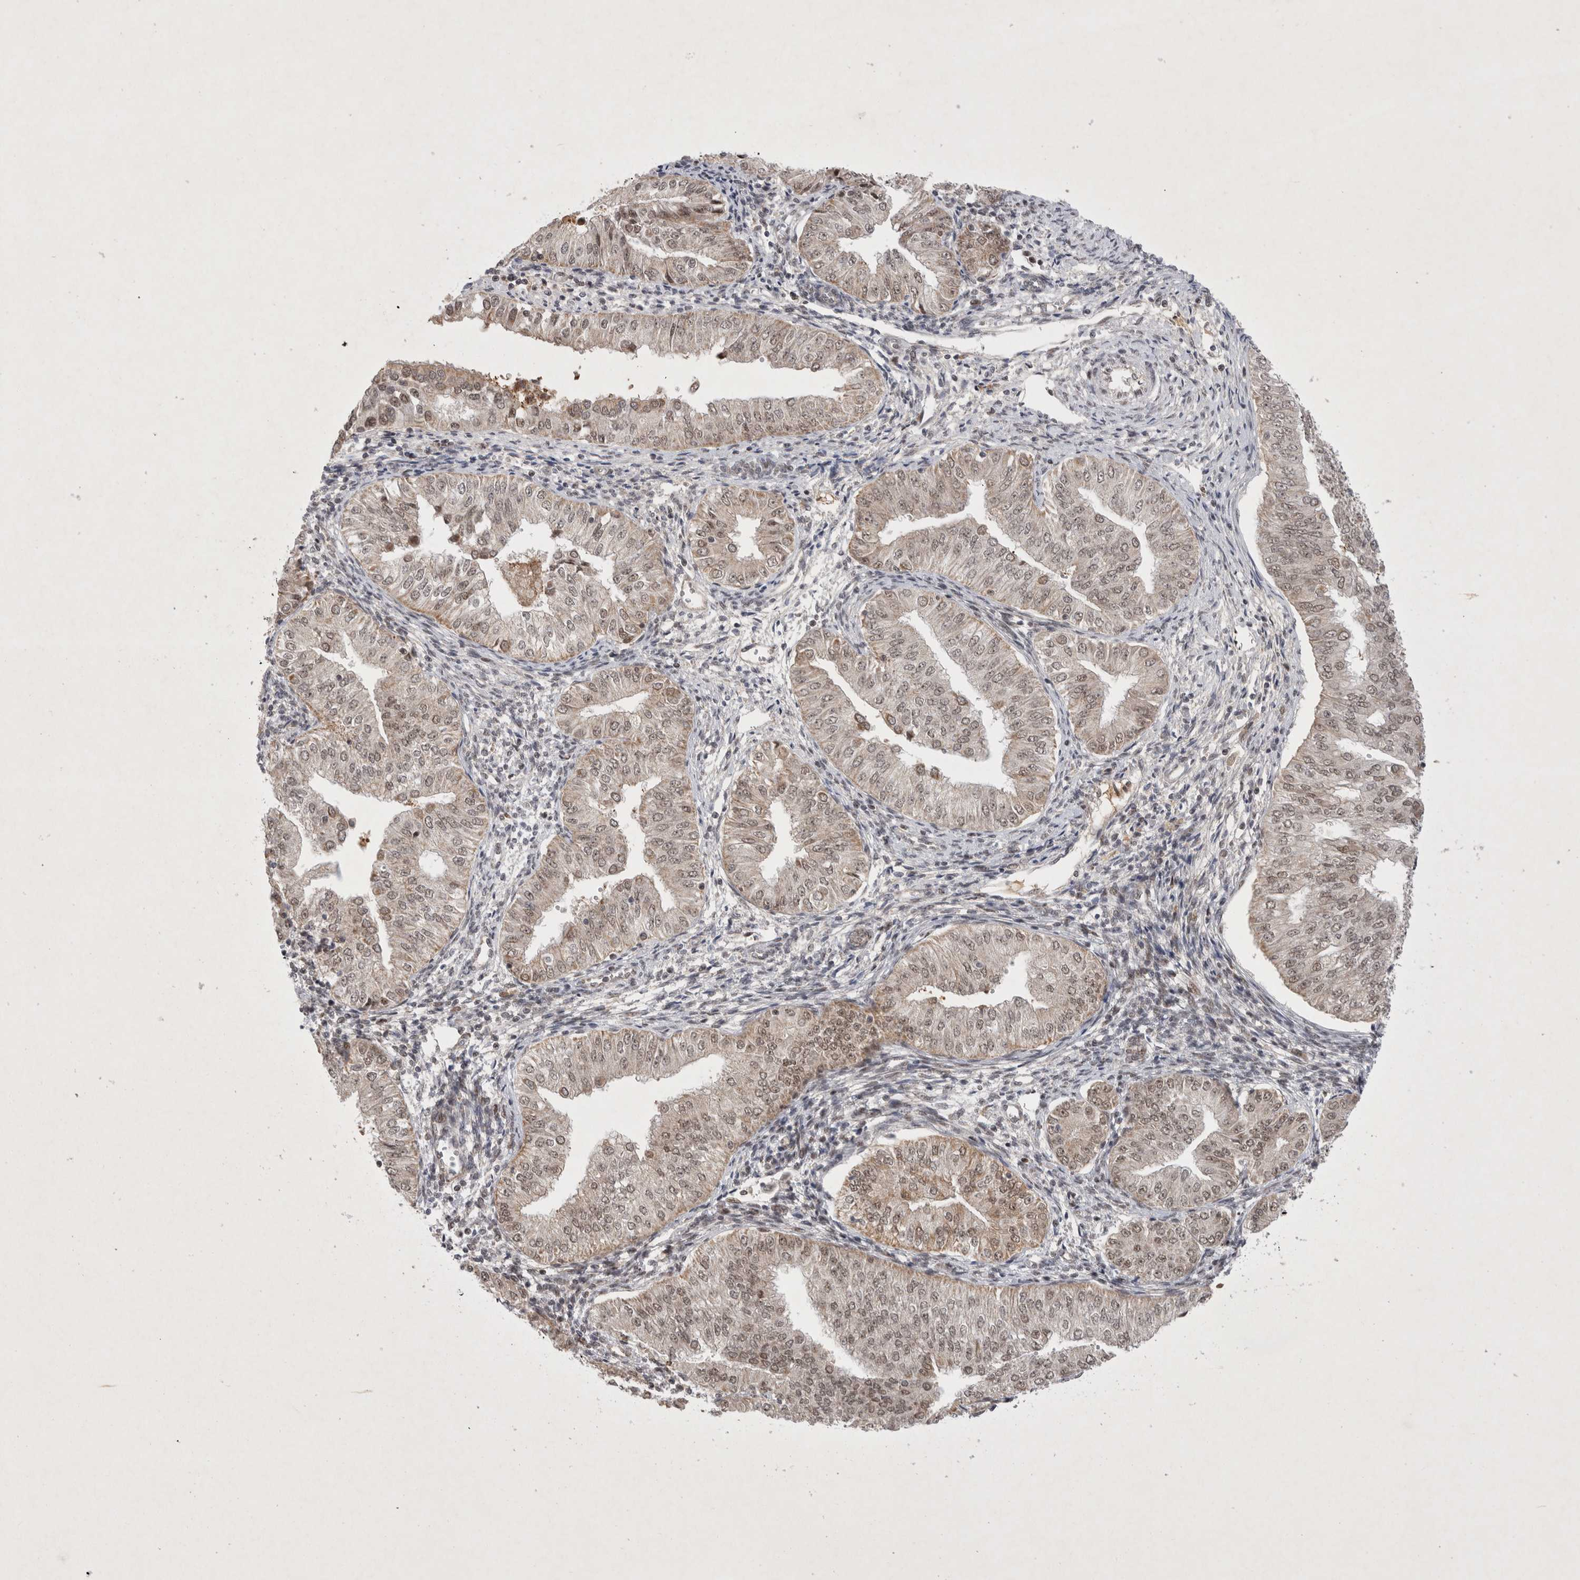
{"staining": {"intensity": "weak", "quantity": ">75%", "location": "nuclear"}, "tissue": "endometrial cancer", "cell_type": "Tumor cells", "image_type": "cancer", "snomed": [{"axis": "morphology", "description": "Normal tissue, NOS"}, {"axis": "morphology", "description": "Adenocarcinoma, NOS"}, {"axis": "topography", "description": "Endometrium"}], "caption": "An image of adenocarcinoma (endometrial) stained for a protein exhibits weak nuclear brown staining in tumor cells.", "gene": "MRPL37", "patient": {"sex": "female", "age": 53}}